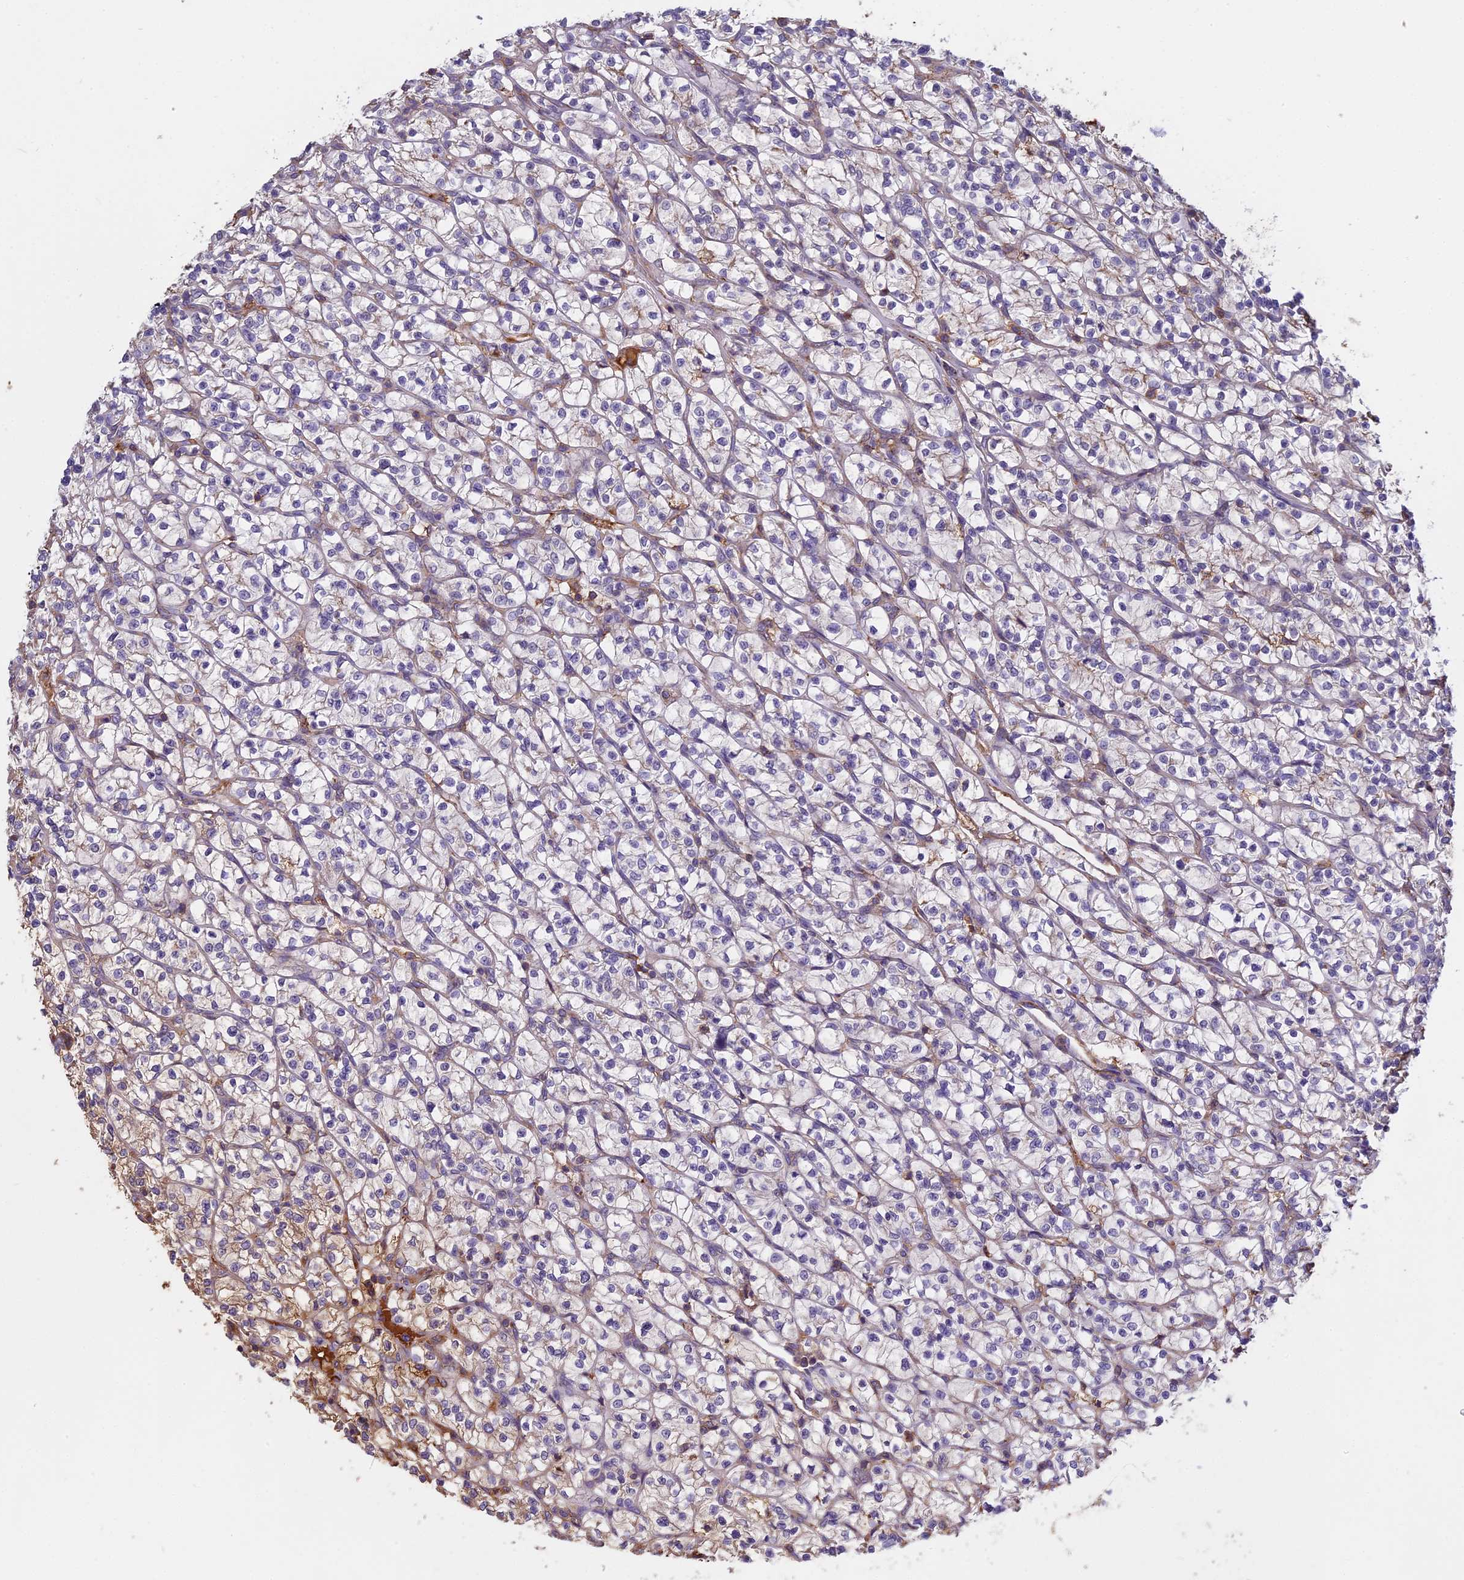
{"staining": {"intensity": "negative", "quantity": "none", "location": "none"}, "tissue": "renal cancer", "cell_type": "Tumor cells", "image_type": "cancer", "snomed": [{"axis": "morphology", "description": "Adenocarcinoma, NOS"}, {"axis": "topography", "description": "Kidney"}], "caption": "A histopathology image of renal adenocarcinoma stained for a protein exhibits no brown staining in tumor cells. (DAB (3,3'-diaminobenzidine) immunohistochemistry with hematoxylin counter stain).", "gene": "CFAP119", "patient": {"sex": "female", "age": 64}}